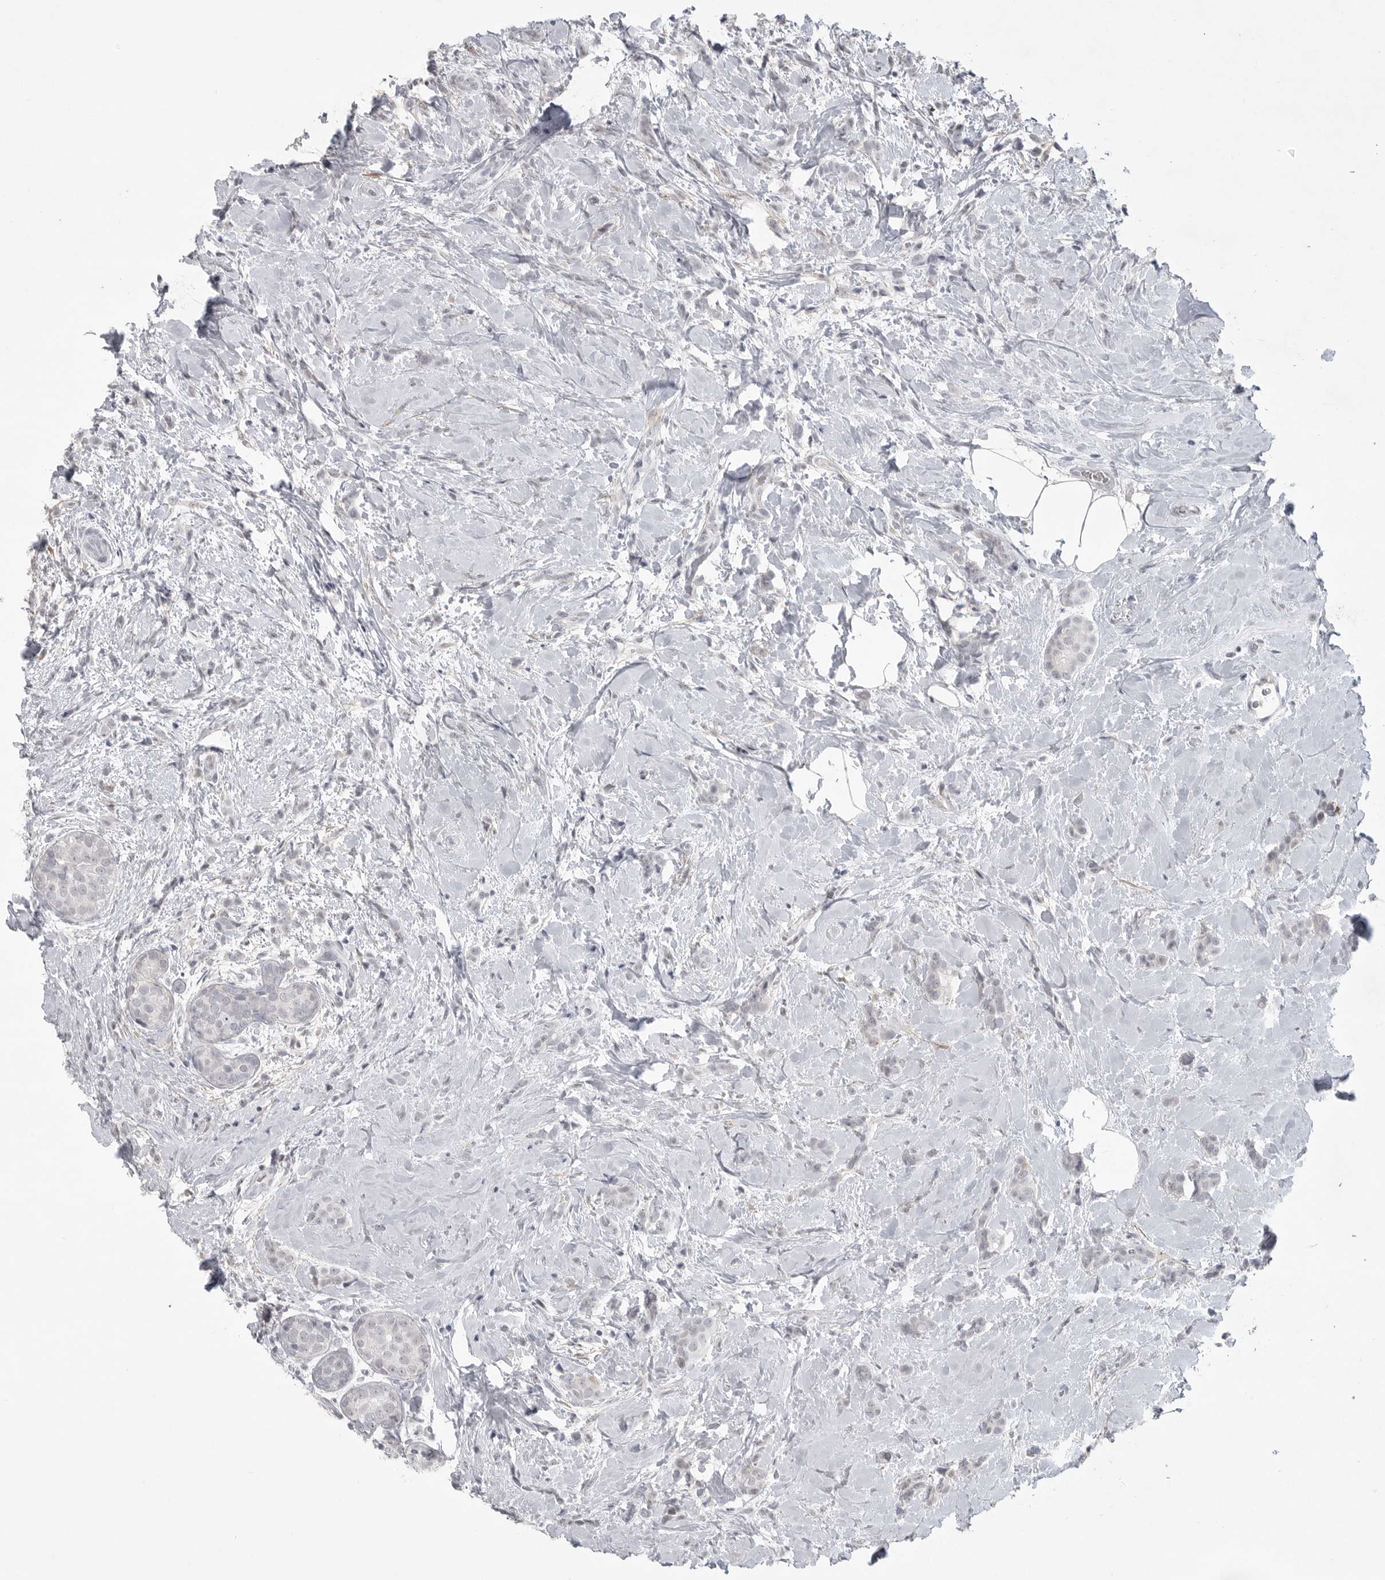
{"staining": {"intensity": "negative", "quantity": "none", "location": "none"}, "tissue": "breast cancer", "cell_type": "Tumor cells", "image_type": "cancer", "snomed": [{"axis": "morphology", "description": "Lobular carcinoma, in situ"}, {"axis": "morphology", "description": "Lobular carcinoma"}, {"axis": "topography", "description": "Breast"}], "caption": "Immunohistochemistry (IHC) photomicrograph of neoplastic tissue: breast cancer (lobular carcinoma in situ) stained with DAB (3,3'-diaminobenzidine) reveals no significant protein positivity in tumor cells.", "gene": "TCTN3", "patient": {"sex": "female", "age": 41}}